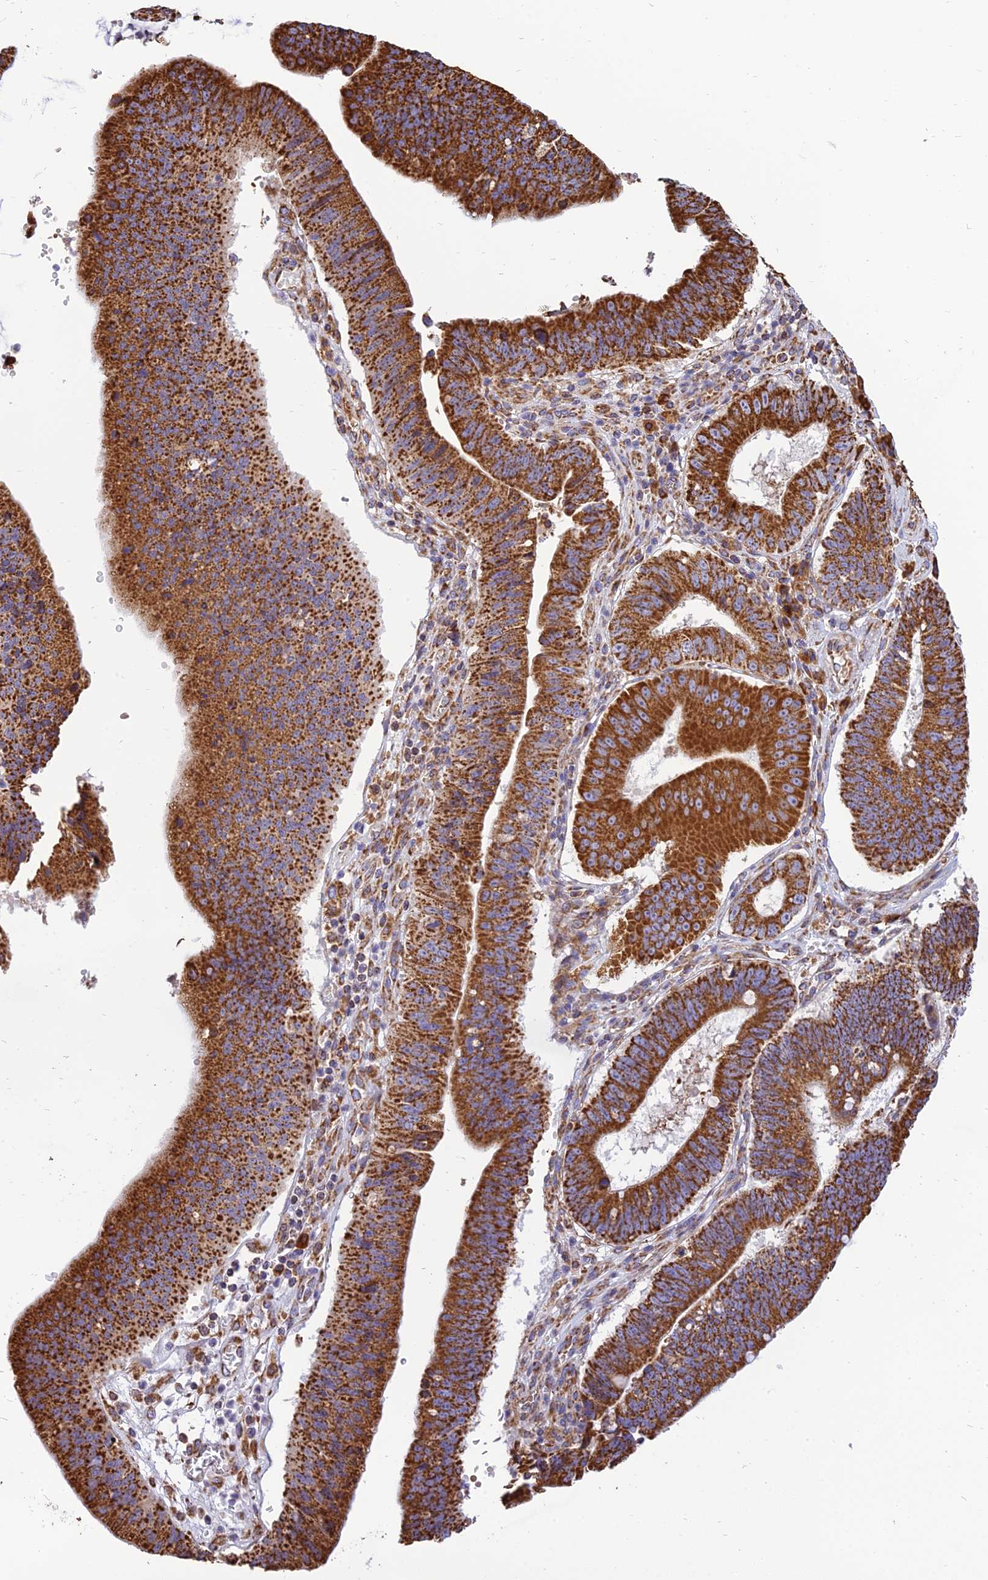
{"staining": {"intensity": "strong", "quantity": ">75%", "location": "cytoplasmic/membranous"}, "tissue": "stomach cancer", "cell_type": "Tumor cells", "image_type": "cancer", "snomed": [{"axis": "morphology", "description": "Adenocarcinoma, NOS"}, {"axis": "topography", "description": "Stomach"}], "caption": "The immunohistochemical stain shows strong cytoplasmic/membranous positivity in tumor cells of stomach adenocarcinoma tissue. (DAB (3,3'-diaminobenzidine) = brown stain, brightfield microscopy at high magnification).", "gene": "THUMPD2", "patient": {"sex": "male", "age": 59}}